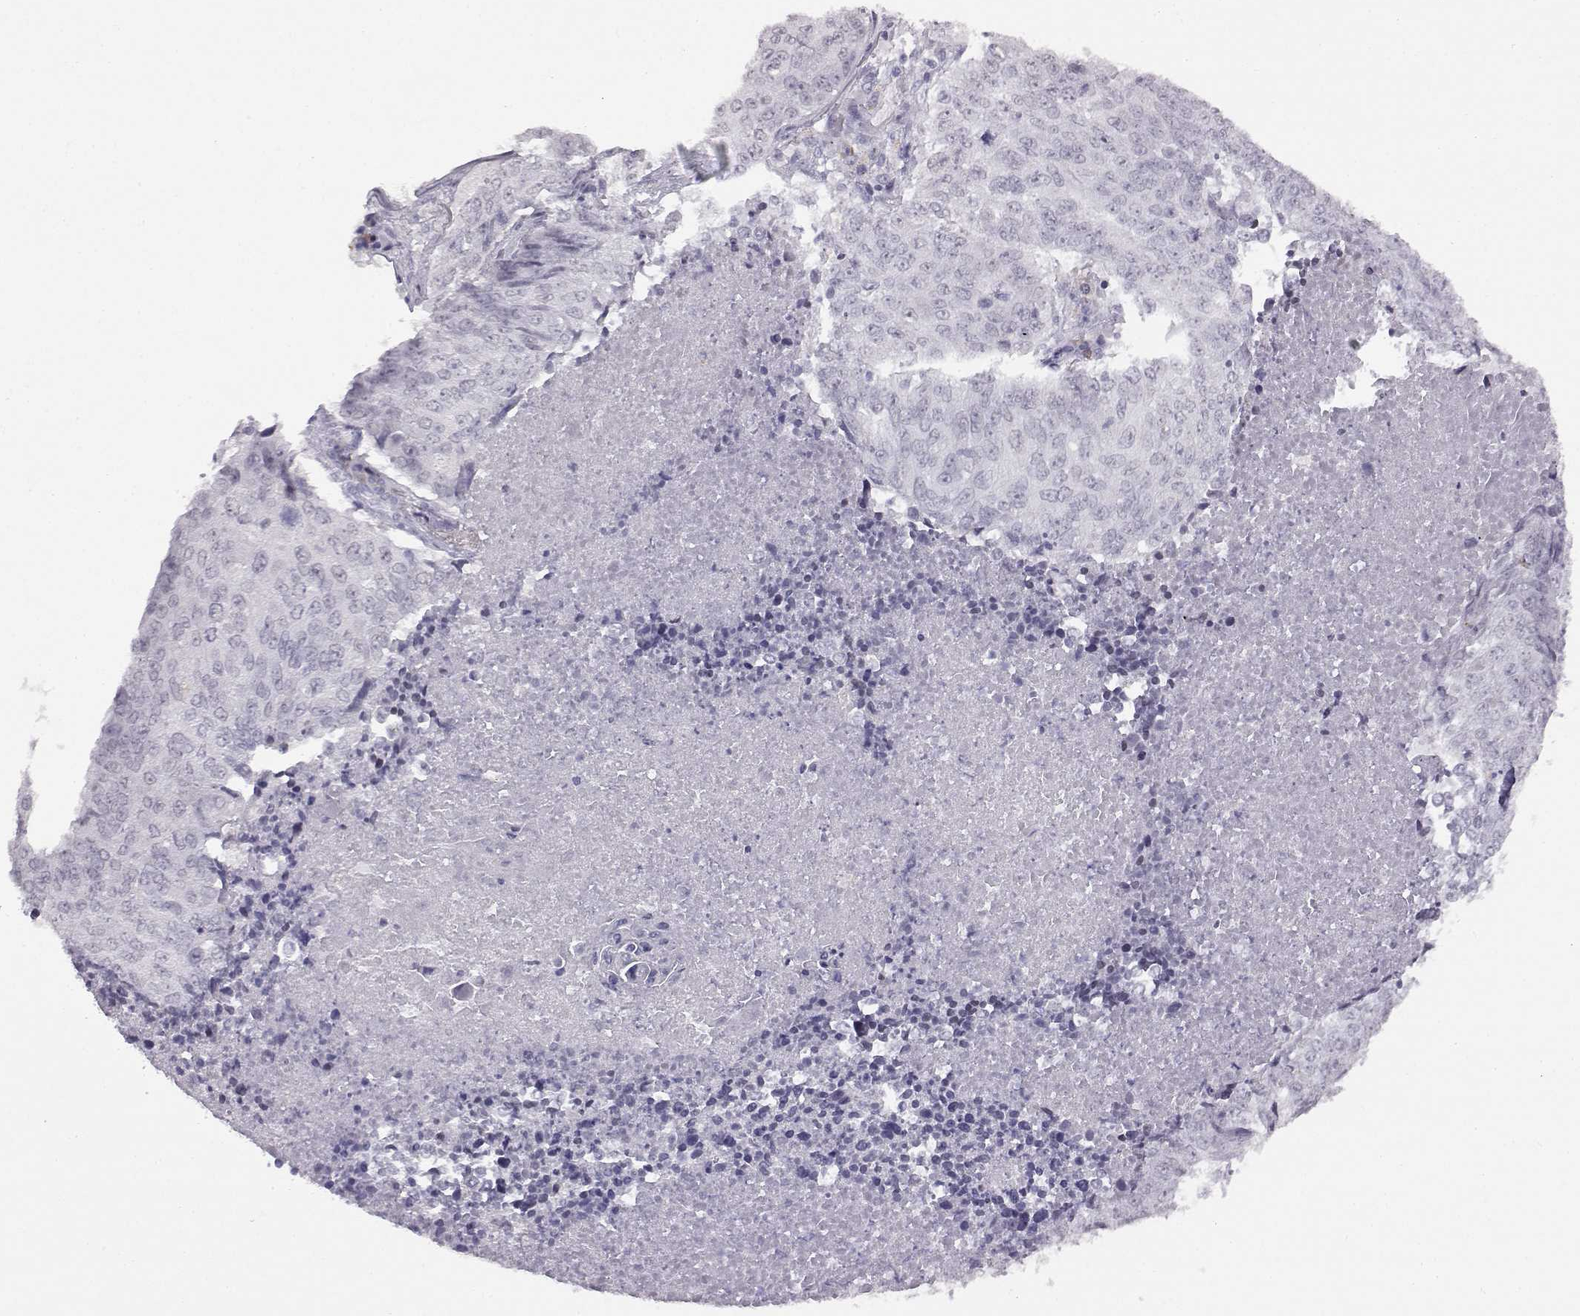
{"staining": {"intensity": "negative", "quantity": "none", "location": "none"}, "tissue": "lung cancer", "cell_type": "Tumor cells", "image_type": "cancer", "snomed": [{"axis": "morphology", "description": "Normal tissue, NOS"}, {"axis": "morphology", "description": "Squamous cell carcinoma, NOS"}, {"axis": "topography", "description": "Bronchus"}, {"axis": "topography", "description": "Lung"}], "caption": "Immunohistochemical staining of human squamous cell carcinoma (lung) reveals no significant expression in tumor cells. The staining was performed using DAB to visualize the protein expression in brown, while the nuclei were stained in blue with hematoxylin (Magnification: 20x).", "gene": "VGF", "patient": {"sex": "male", "age": 64}}